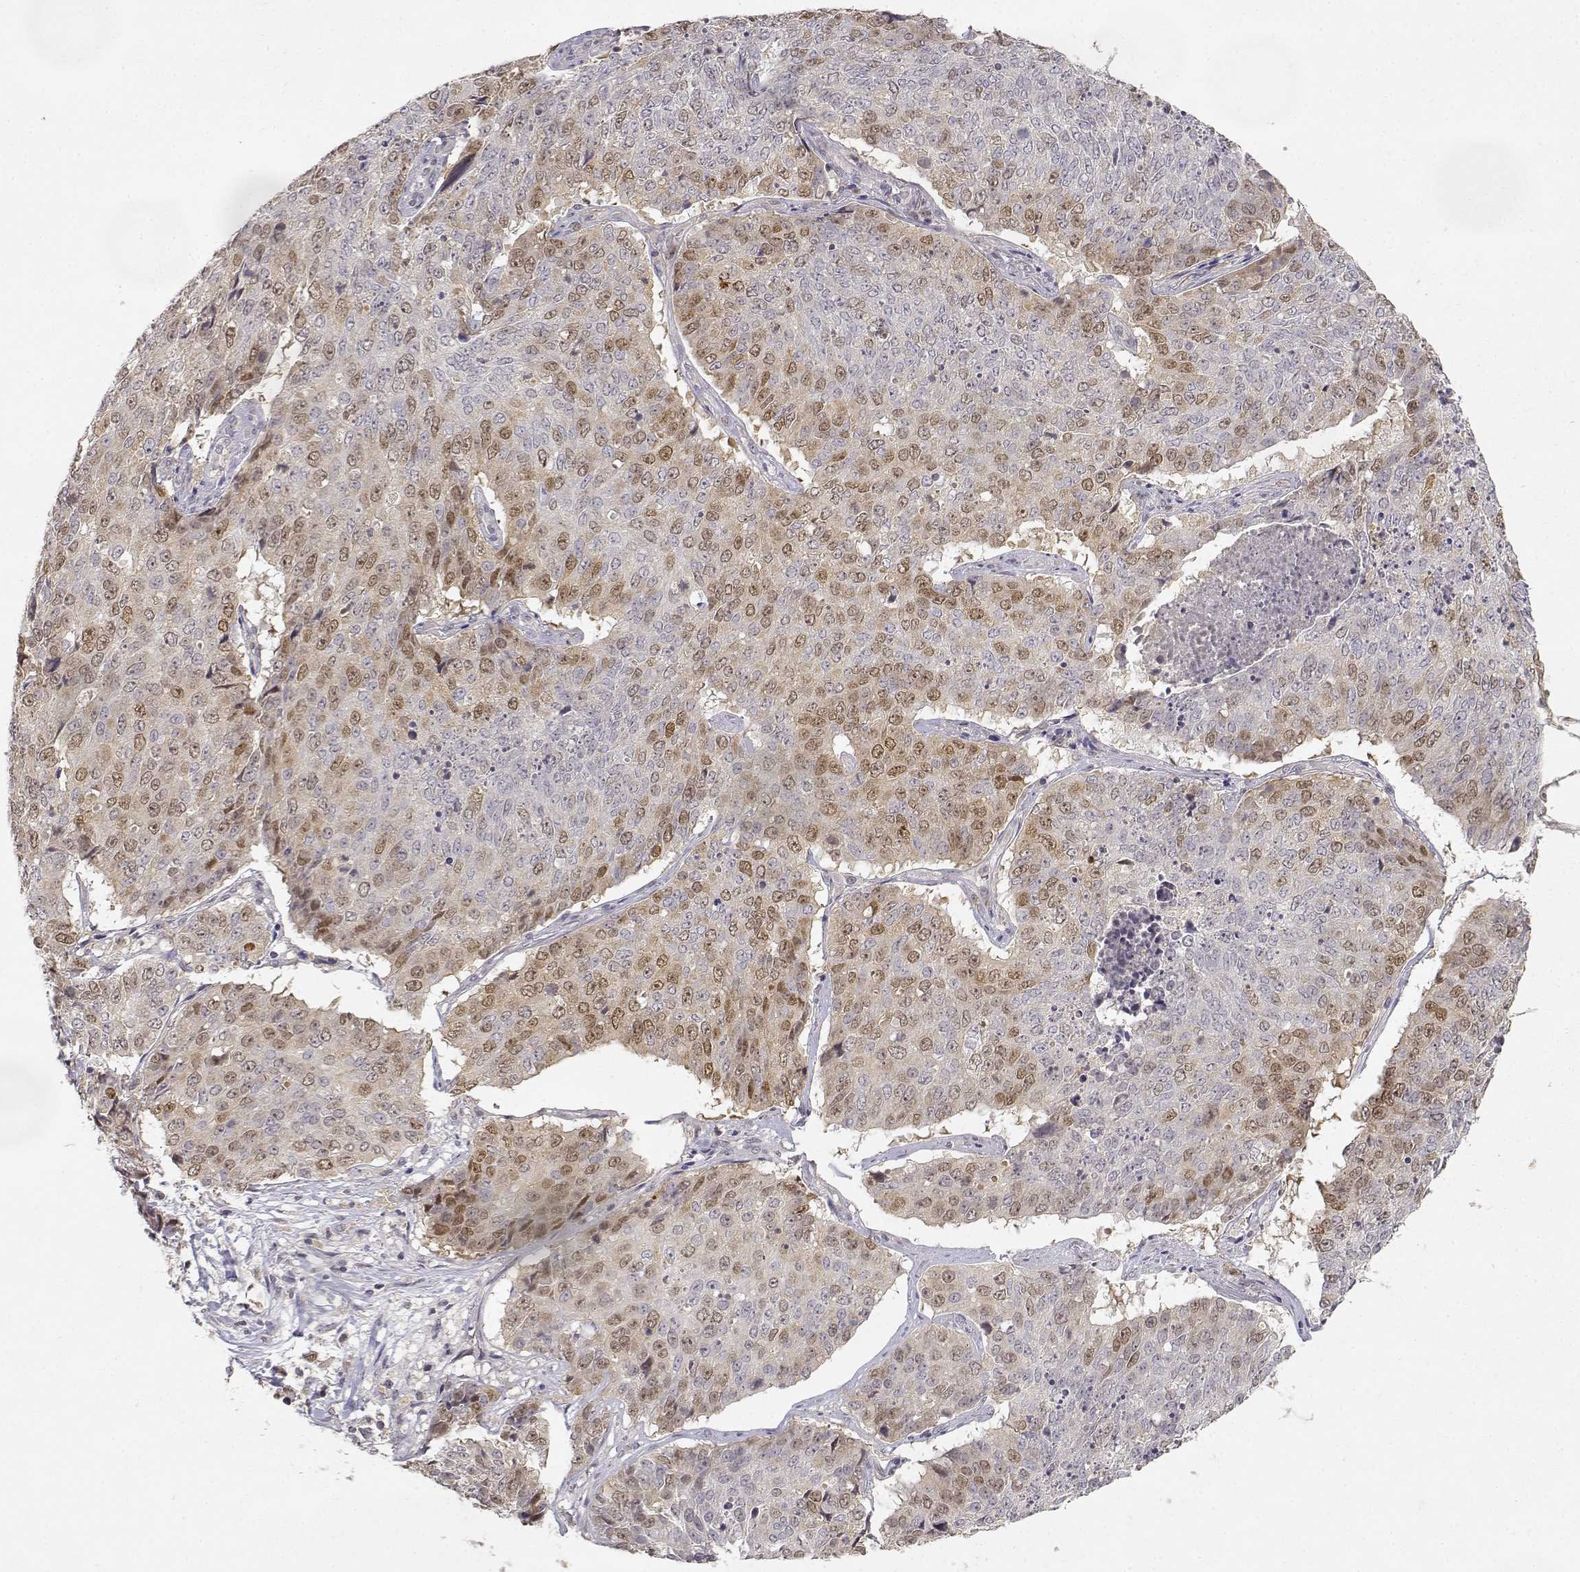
{"staining": {"intensity": "moderate", "quantity": "25%-75%", "location": "nuclear"}, "tissue": "lung cancer", "cell_type": "Tumor cells", "image_type": "cancer", "snomed": [{"axis": "morphology", "description": "Normal tissue, NOS"}, {"axis": "morphology", "description": "Squamous cell carcinoma, NOS"}, {"axis": "topography", "description": "Bronchus"}, {"axis": "topography", "description": "Lung"}], "caption": "A micrograph of lung cancer stained for a protein displays moderate nuclear brown staining in tumor cells.", "gene": "RAD51", "patient": {"sex": "male", "age": 64}}